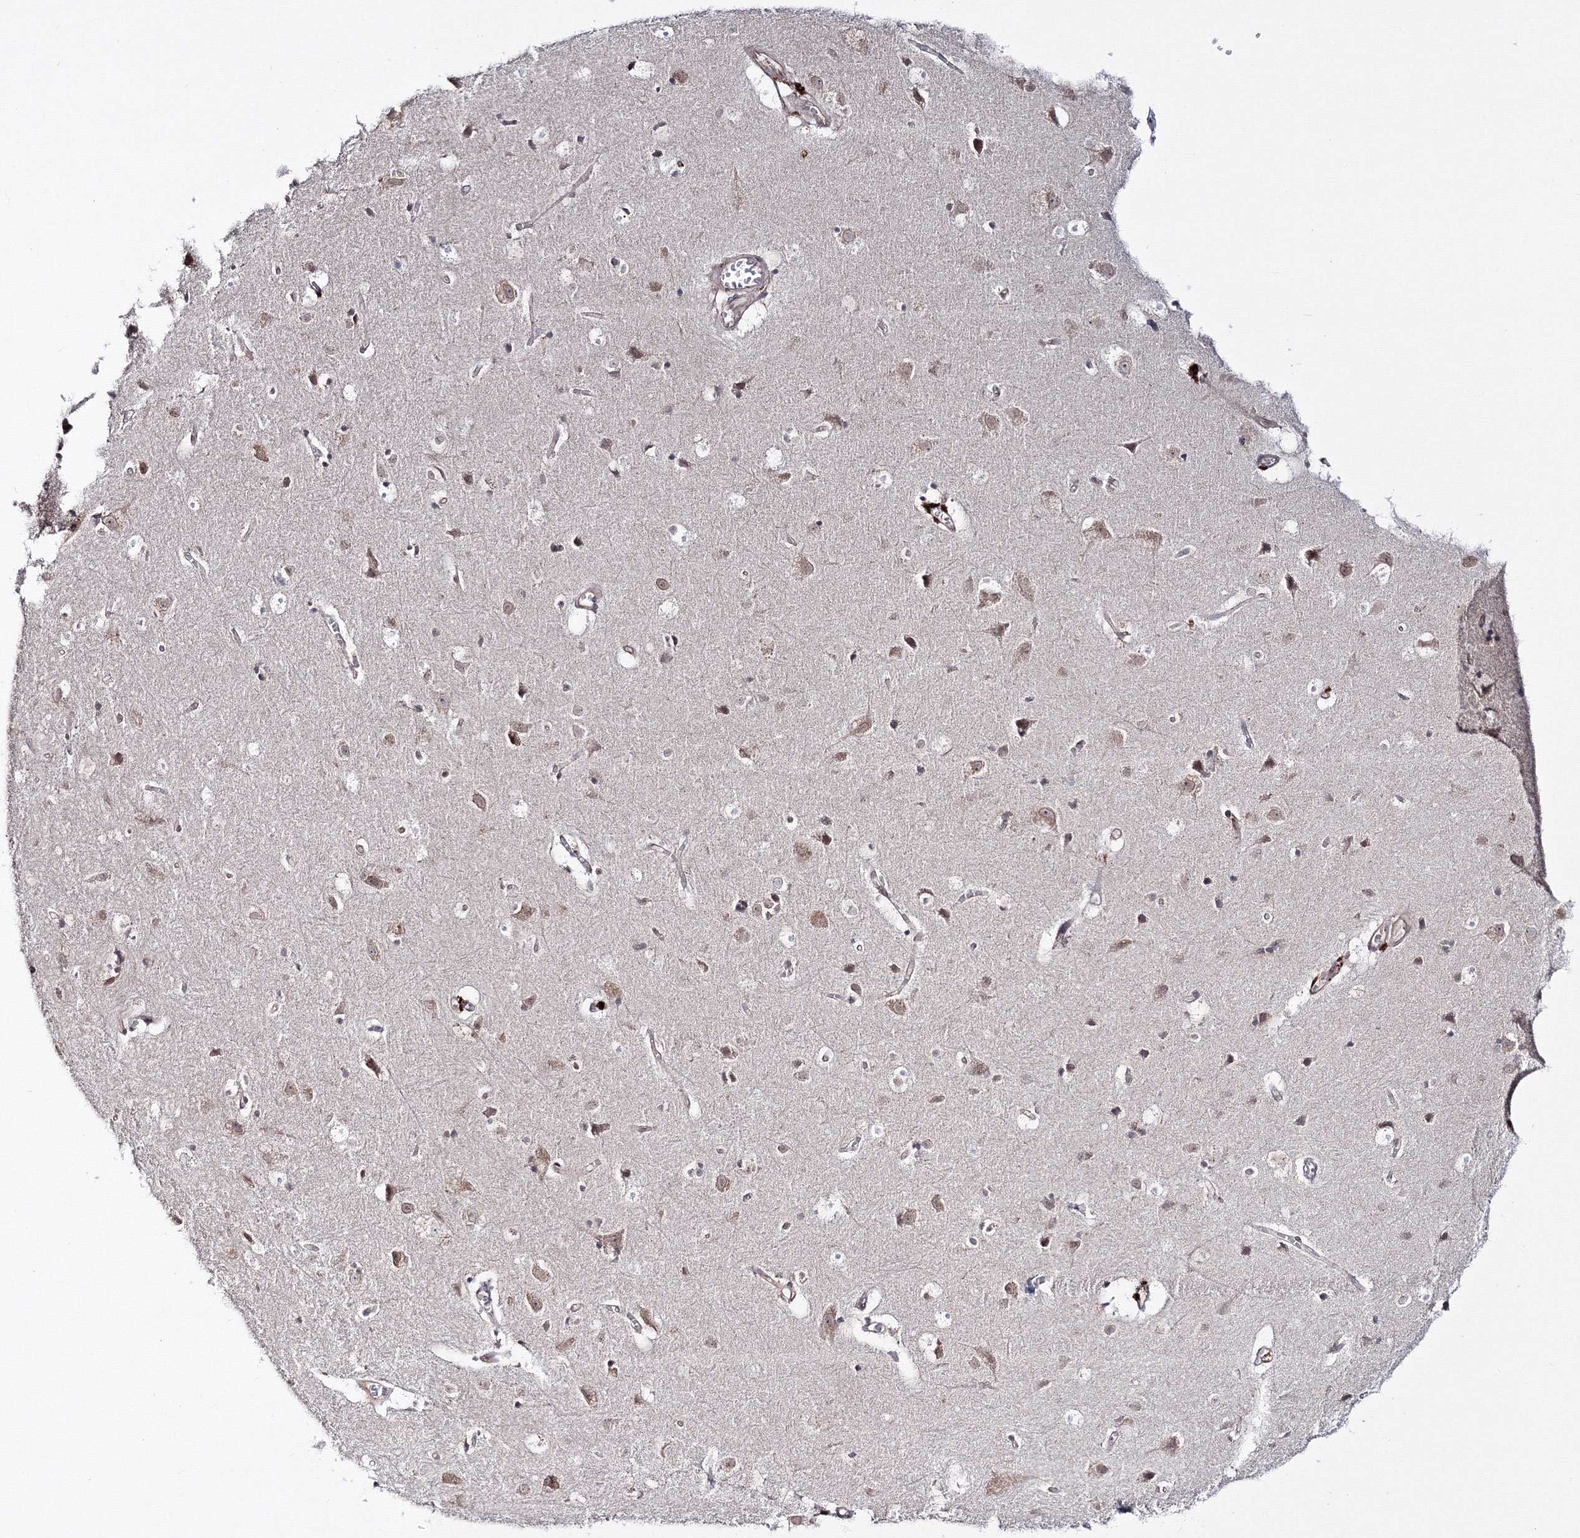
{"staining": {"intensity": "weak", "quantity": "25%-75%", "location": "cytoplasmic/membranous"}, "tissue": "cerebral cortex", "cell_type": "Endothelial cells", "image_type": "normal", "snomed": [{"axis": "morphology", "description": "Normal tissue, NOS"}, {"axis": "topography", "description": "Cerebral cortex"}], "caption": "About 25%-75% of endothelial cells in unremarkable cerebral cortex demonstrate weak cytoplasmic/membranous protein staining as visualized by brown immunohistochemical staining.", "gene": "ZFAND6", "patient": {"sex": "male", "age": 54}}